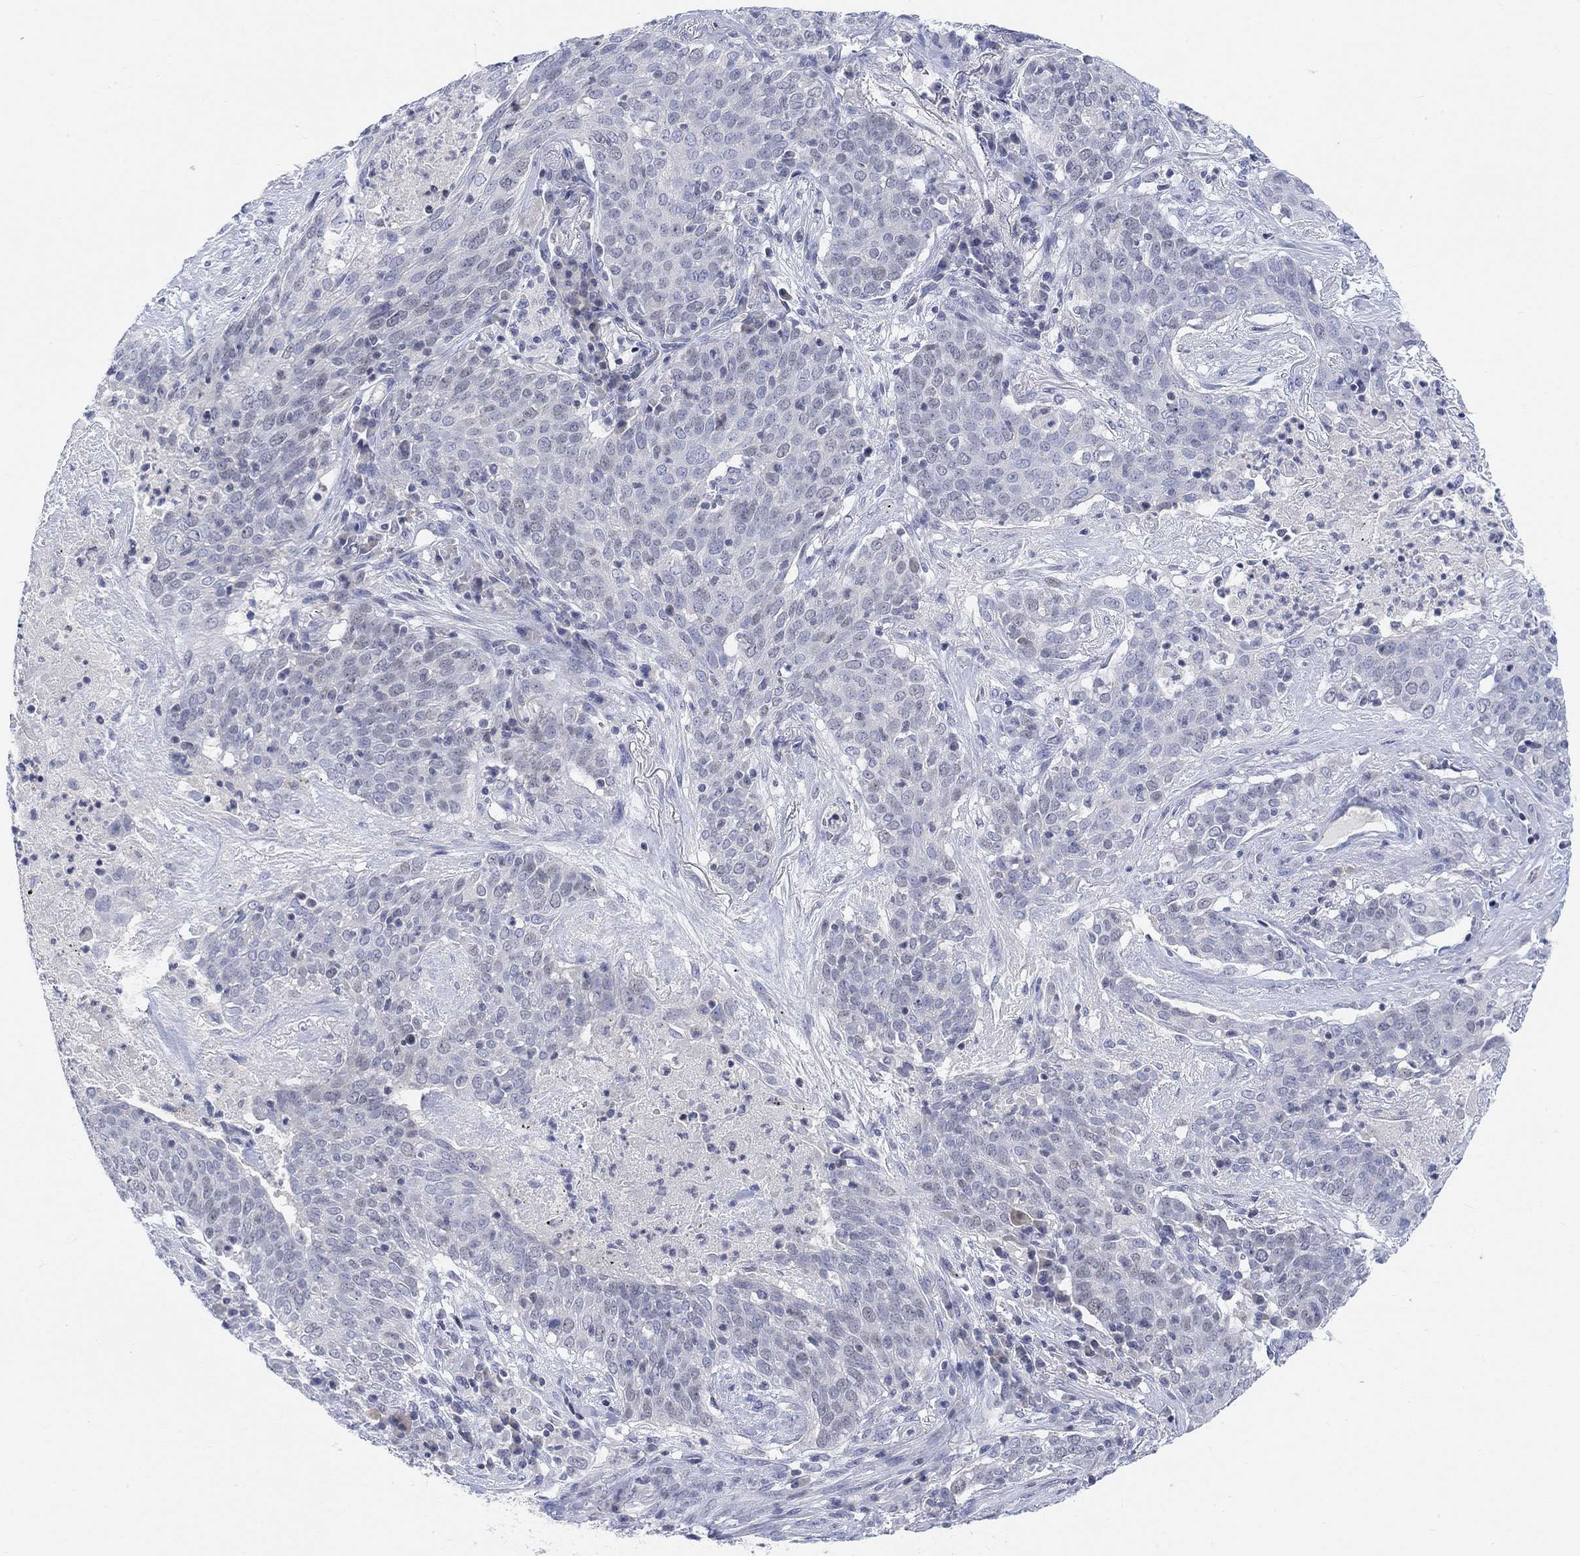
{"staining": {"intensity": "negative", "quantity": "none", "location": "none"}, "tissue": "lung cancer", "cell_type": "Tumor cells", "image_type": "cancer", "snomed": [{"axis": "morphology", "description": "Squamous cell carcinoma, NOS"}, {"axis": "topography", "description": "Lung"}], "caption": "Immunohistochemical staining of lung cancer displays no significant positivity in tumor cells.", "gene": "ATP6V1E2", "patient": {"sex": "male", "age": 82}}